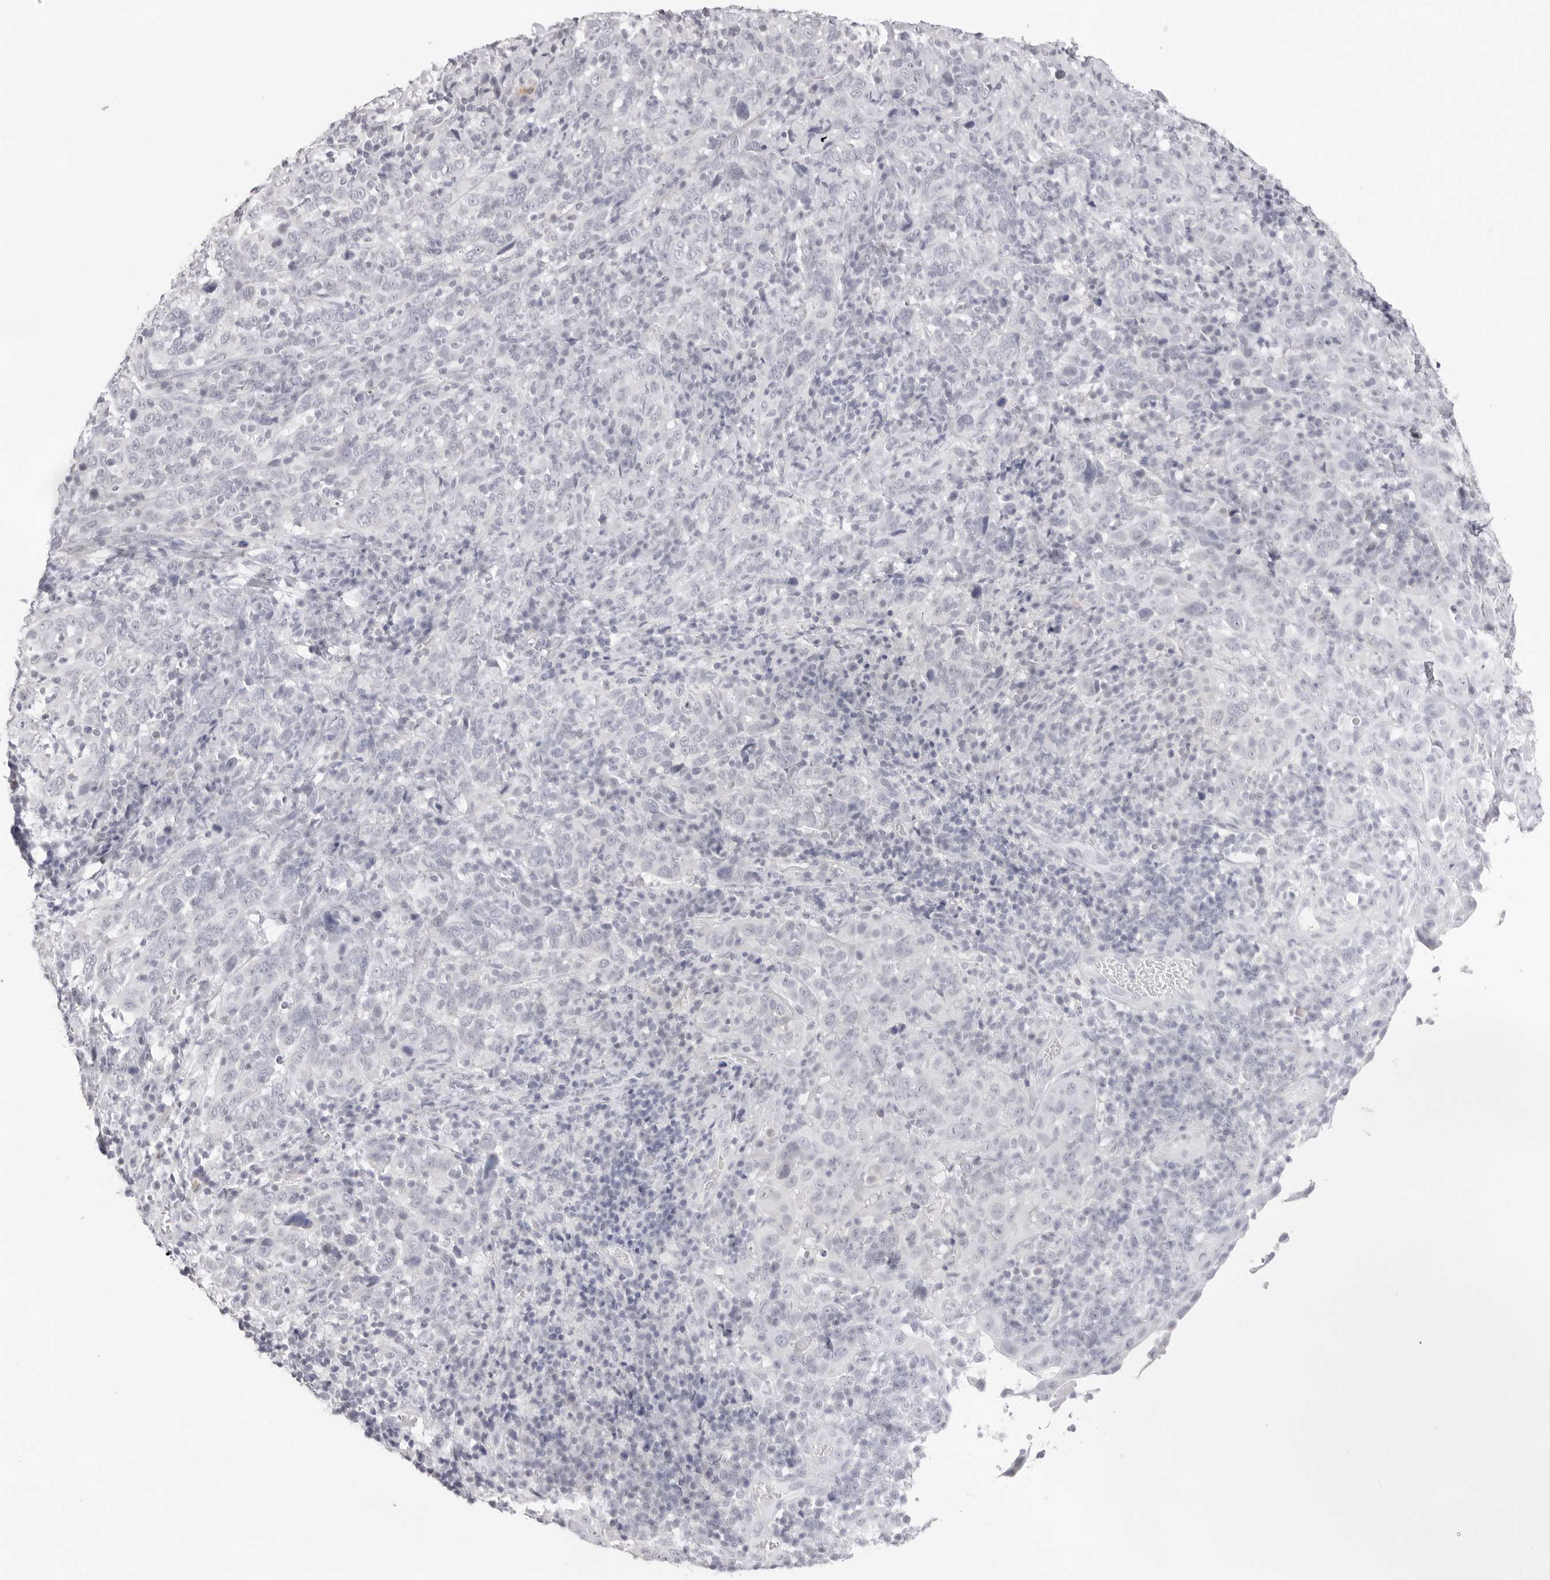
{"staining": {"intensity": "negative", "quantity": "none", "location": "none"}, "tissue": "cervical cancer", "cell_type": "Tumor cells", "image_type": "cancer", "snomed": [{"axis": "morphology", "description": "Squamous cell carcinoma, NOS"}, {"axis": "topography", "description": "Cervix"}], "caption": "Immunohistochemical staining of human cervical cancer (squamous cell carcinoma) shows no significant expression in tumor cells.", "gene": "FDPS", "patient": {"sex": "female", "age": 46}}